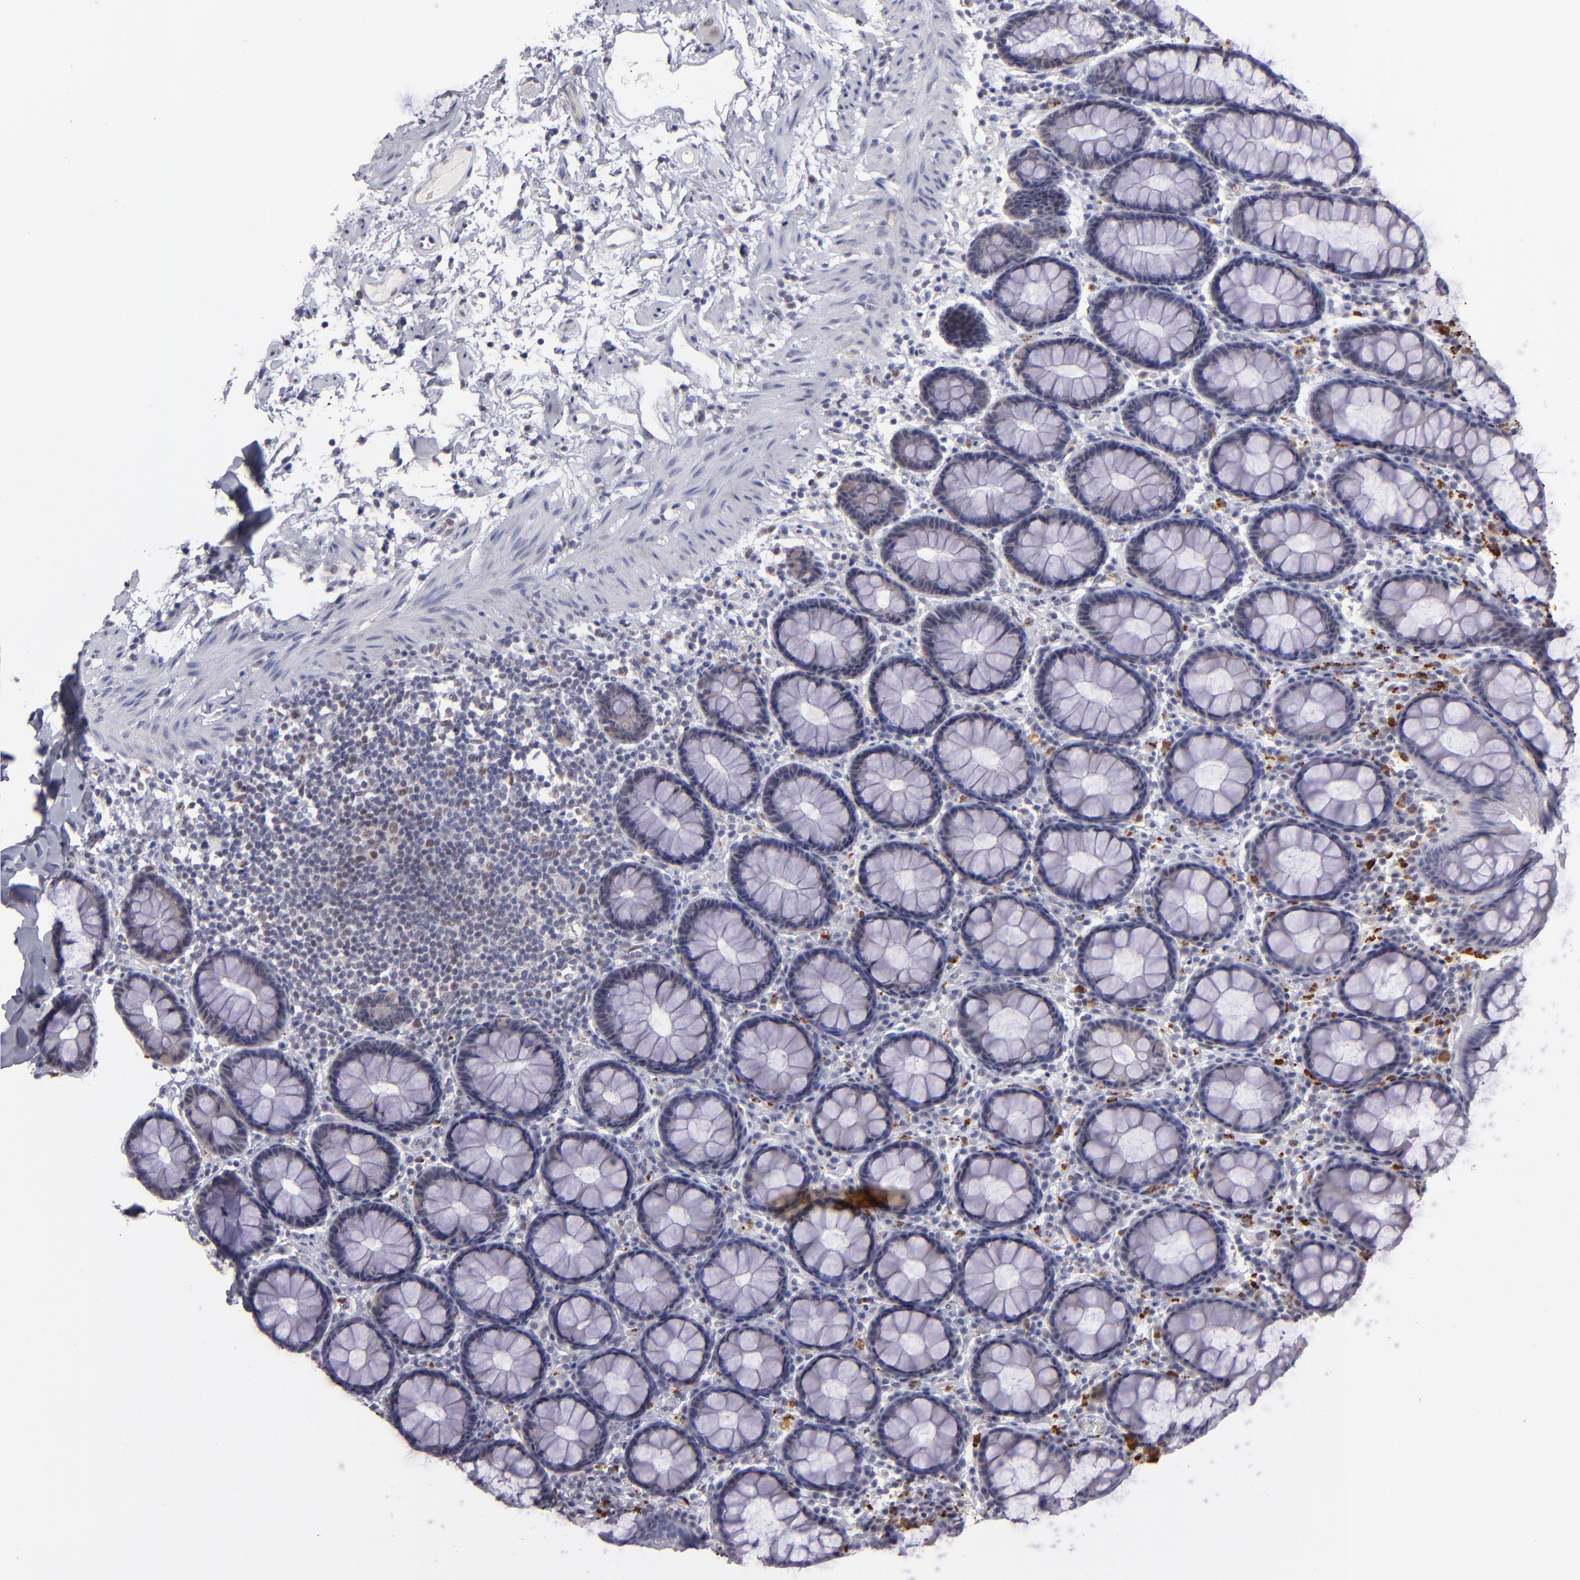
{"staining": {"intensity": "negative", "quantity": "none", "location": "none"}, "tissue": "rectum", "cell_type": "Glandular cells", "image_type": "normal", "snomed": [{"axis": "morphology", "description": "Normal tissue, NOS"}, {"axis": "topography", "description": "Rectum"}], "caption": "Immunohistochemistry photomicrograph of unremarkable rectum stained for a protein (brown), which displays no expression in glandular cells.", "gene": "OTUB2", "patient": {"sex": "male", "age": 92}}